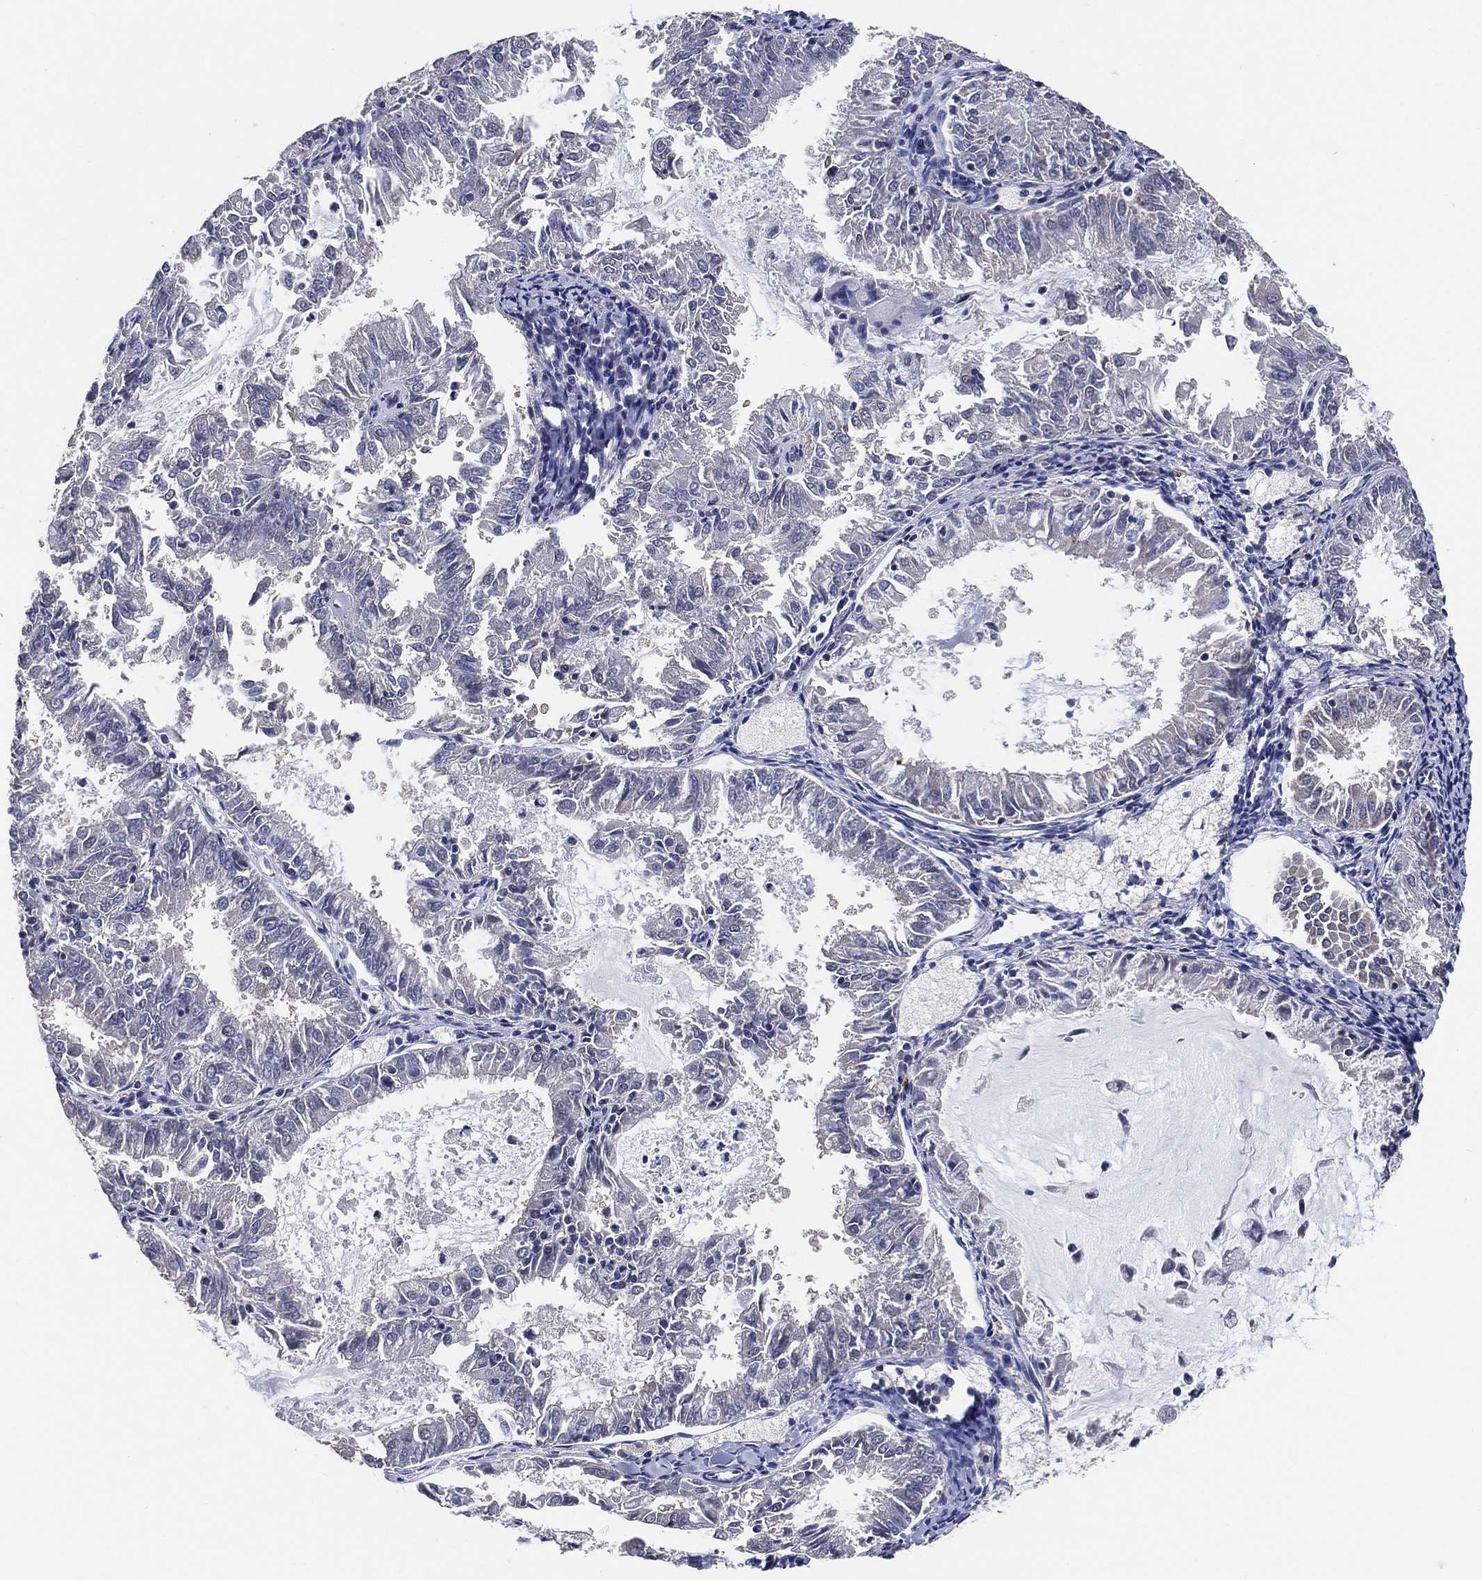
{"staining": {"intensity": "negative", "quantity": "none", "location": "none"}, "tissue": "endometrial cancer", "cell_type": "Tumor cells", "image_type": "cancer", "snomed": [{"axis": "morphology", "description": "Adenocarcinoma, NOS"}, {"axis": "topography", "description": "Endometrium"}], "caption": "This is a photomicrograph of IHC staining of endometrial adenocarcinoma, which shows no positivity in tumor cells.", "gene": "KLK5", "patient": {"sex": "female", "age": 57}}